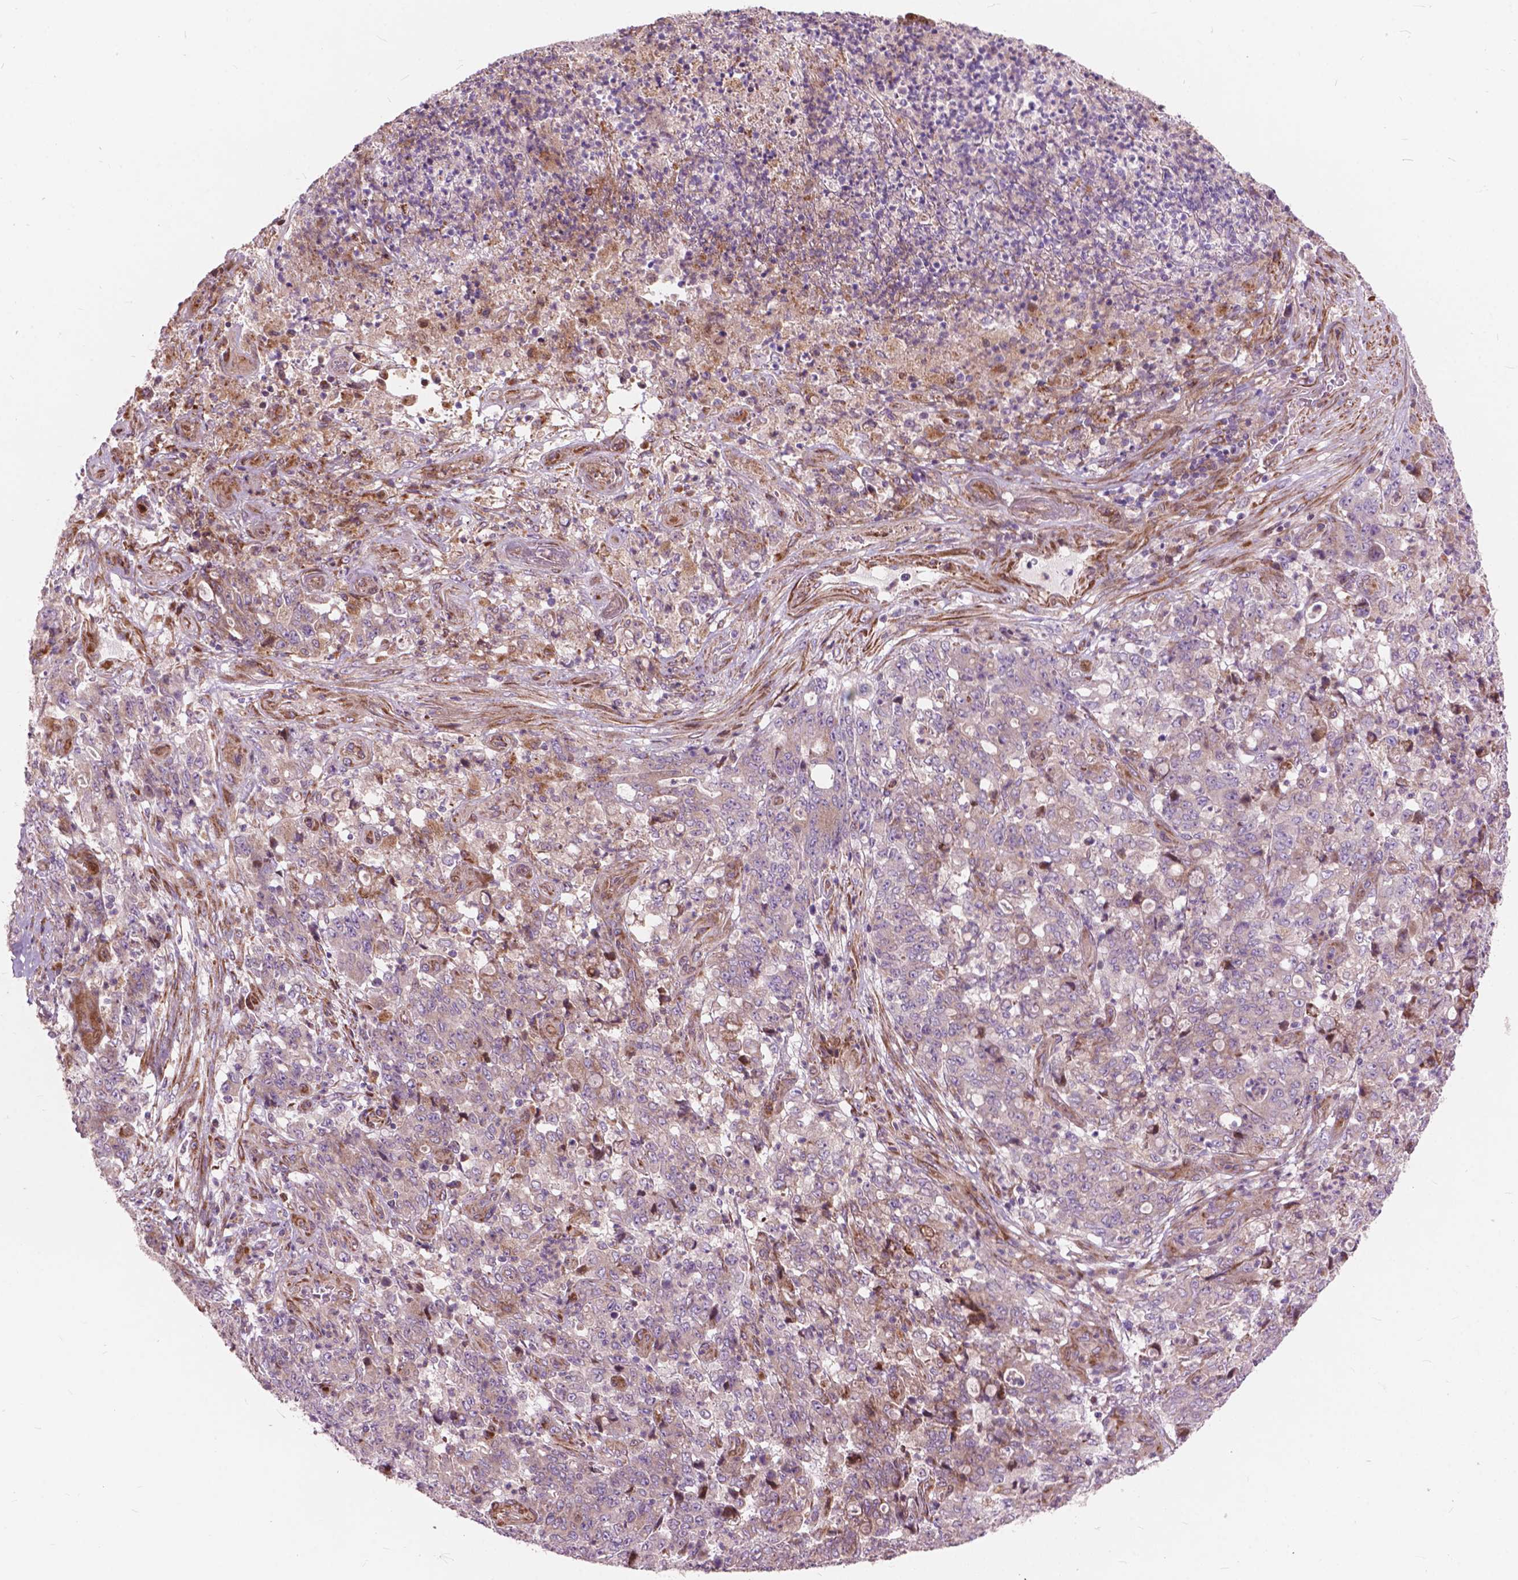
{"staining": {"intensity": "negative", "quantity": "none", "location": "none"}, "tissue": "stomach cancer", "cell_type": "Tumor cells", "image_type": "cancer", "snomed": [{"axis": "morphology", "description": "Adenocarcinoma, NOS"}, {"axis": "topography", "description": "Stomach, lower"}], "caption": "The micrograph shows no significant positivity in tumor cells of stomach adenocarcinoma. (DAB IHC visualized using brightfield microscopy, high magnification).", "gene": "MORN1", "patient": {"sex": "female", "age": 71}}